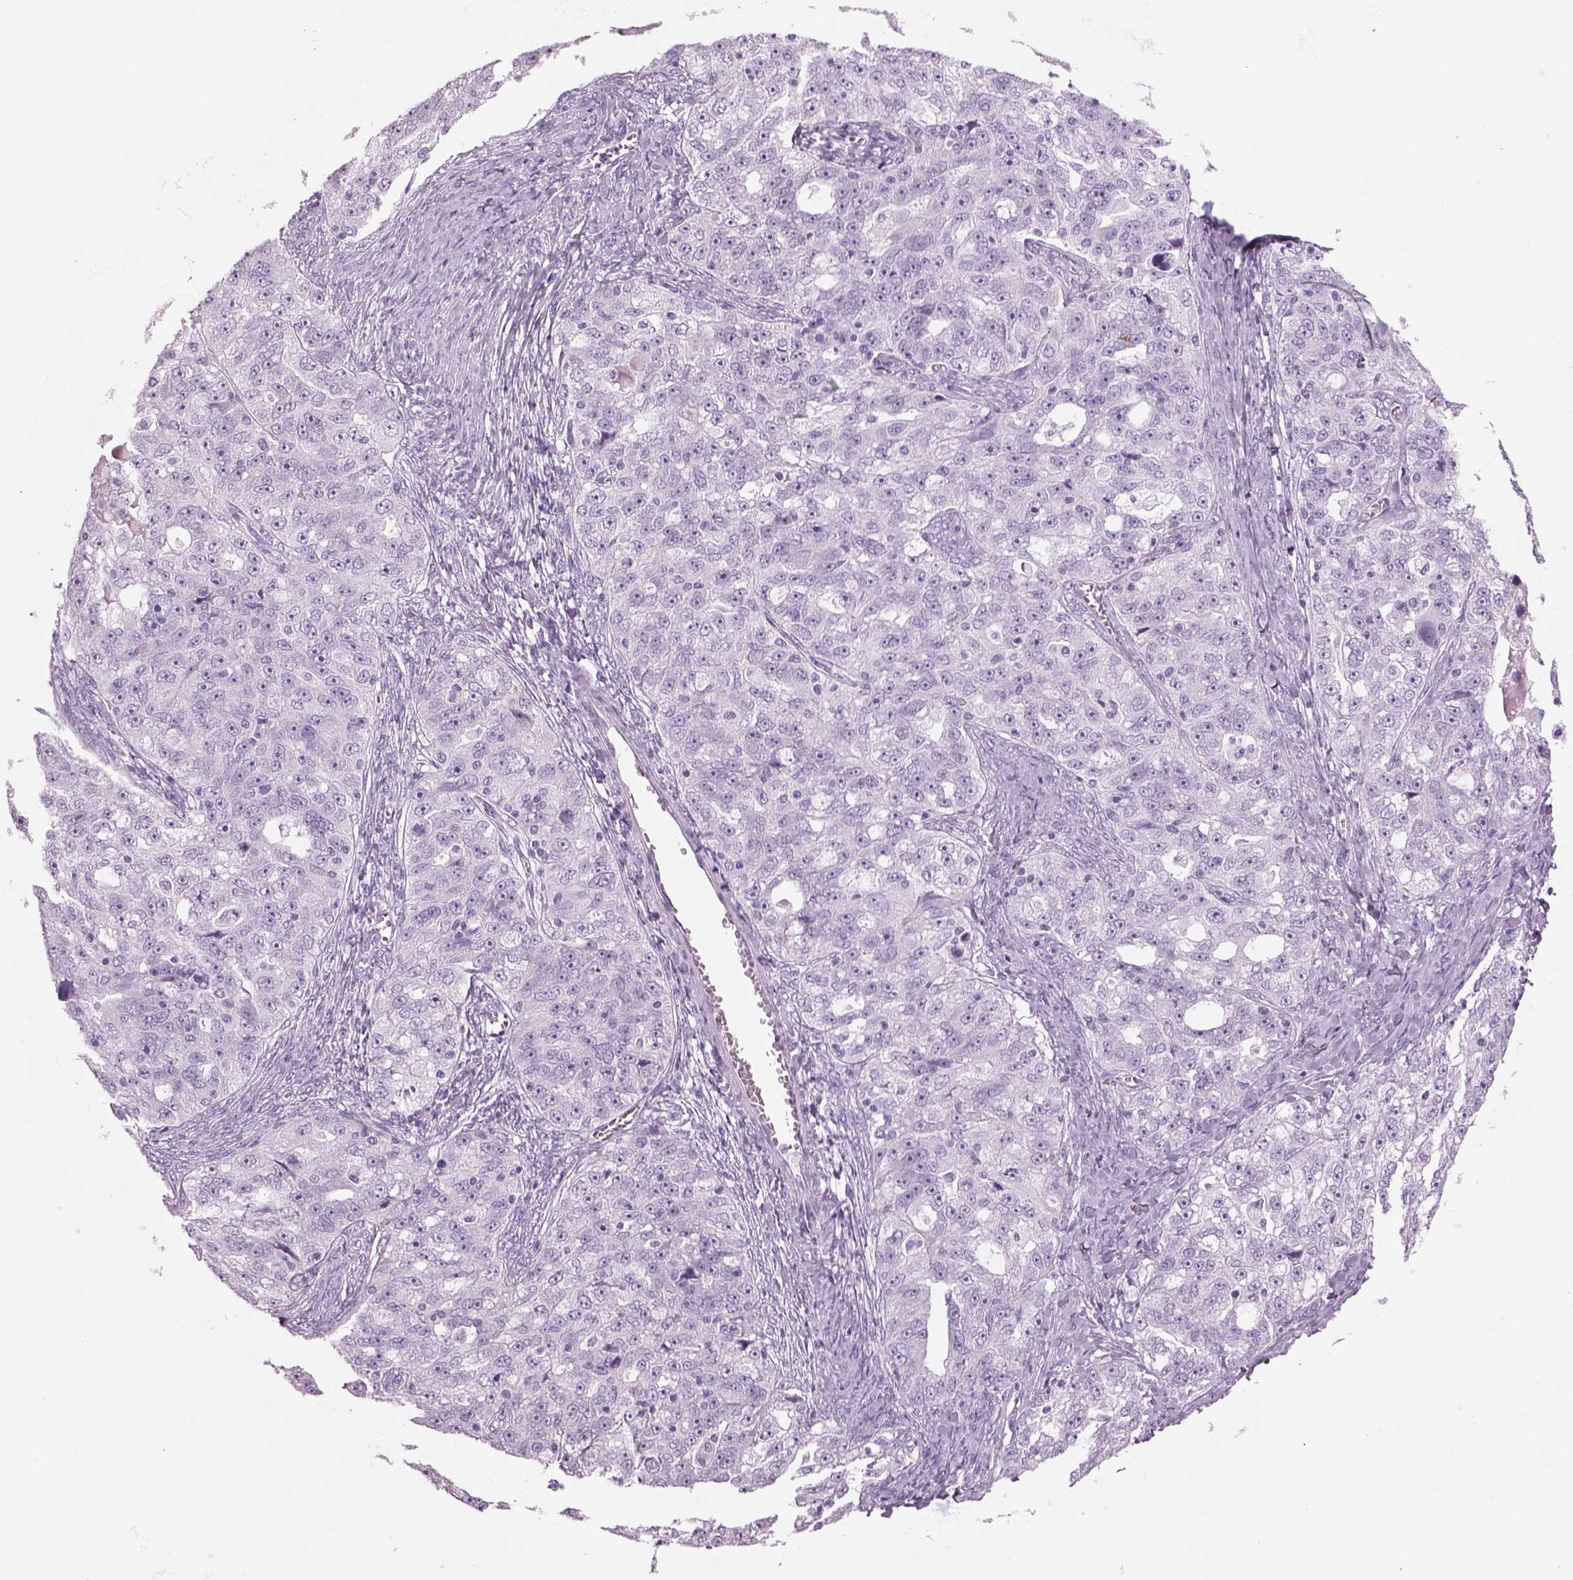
{"staining": {"intensity": "negative", "quantity": "none", "location": "none"}, "tissue": "ovarian cancer", "cell_type": "Tumor cells", "image_type": "cancer", "snomed": [{"axis": "morphology", "description": "Cystadenocarcinoma, serous, NOS"}, {"axis": "topography", "description": "Ovary"}], "caption": "This is an IHC photomicrograph of human serous cystadenocarcinoma (ovarian). There is no positivity in tumor cells.", "gene": "RHO", "patient": {"sex": "female", "age": 51}}